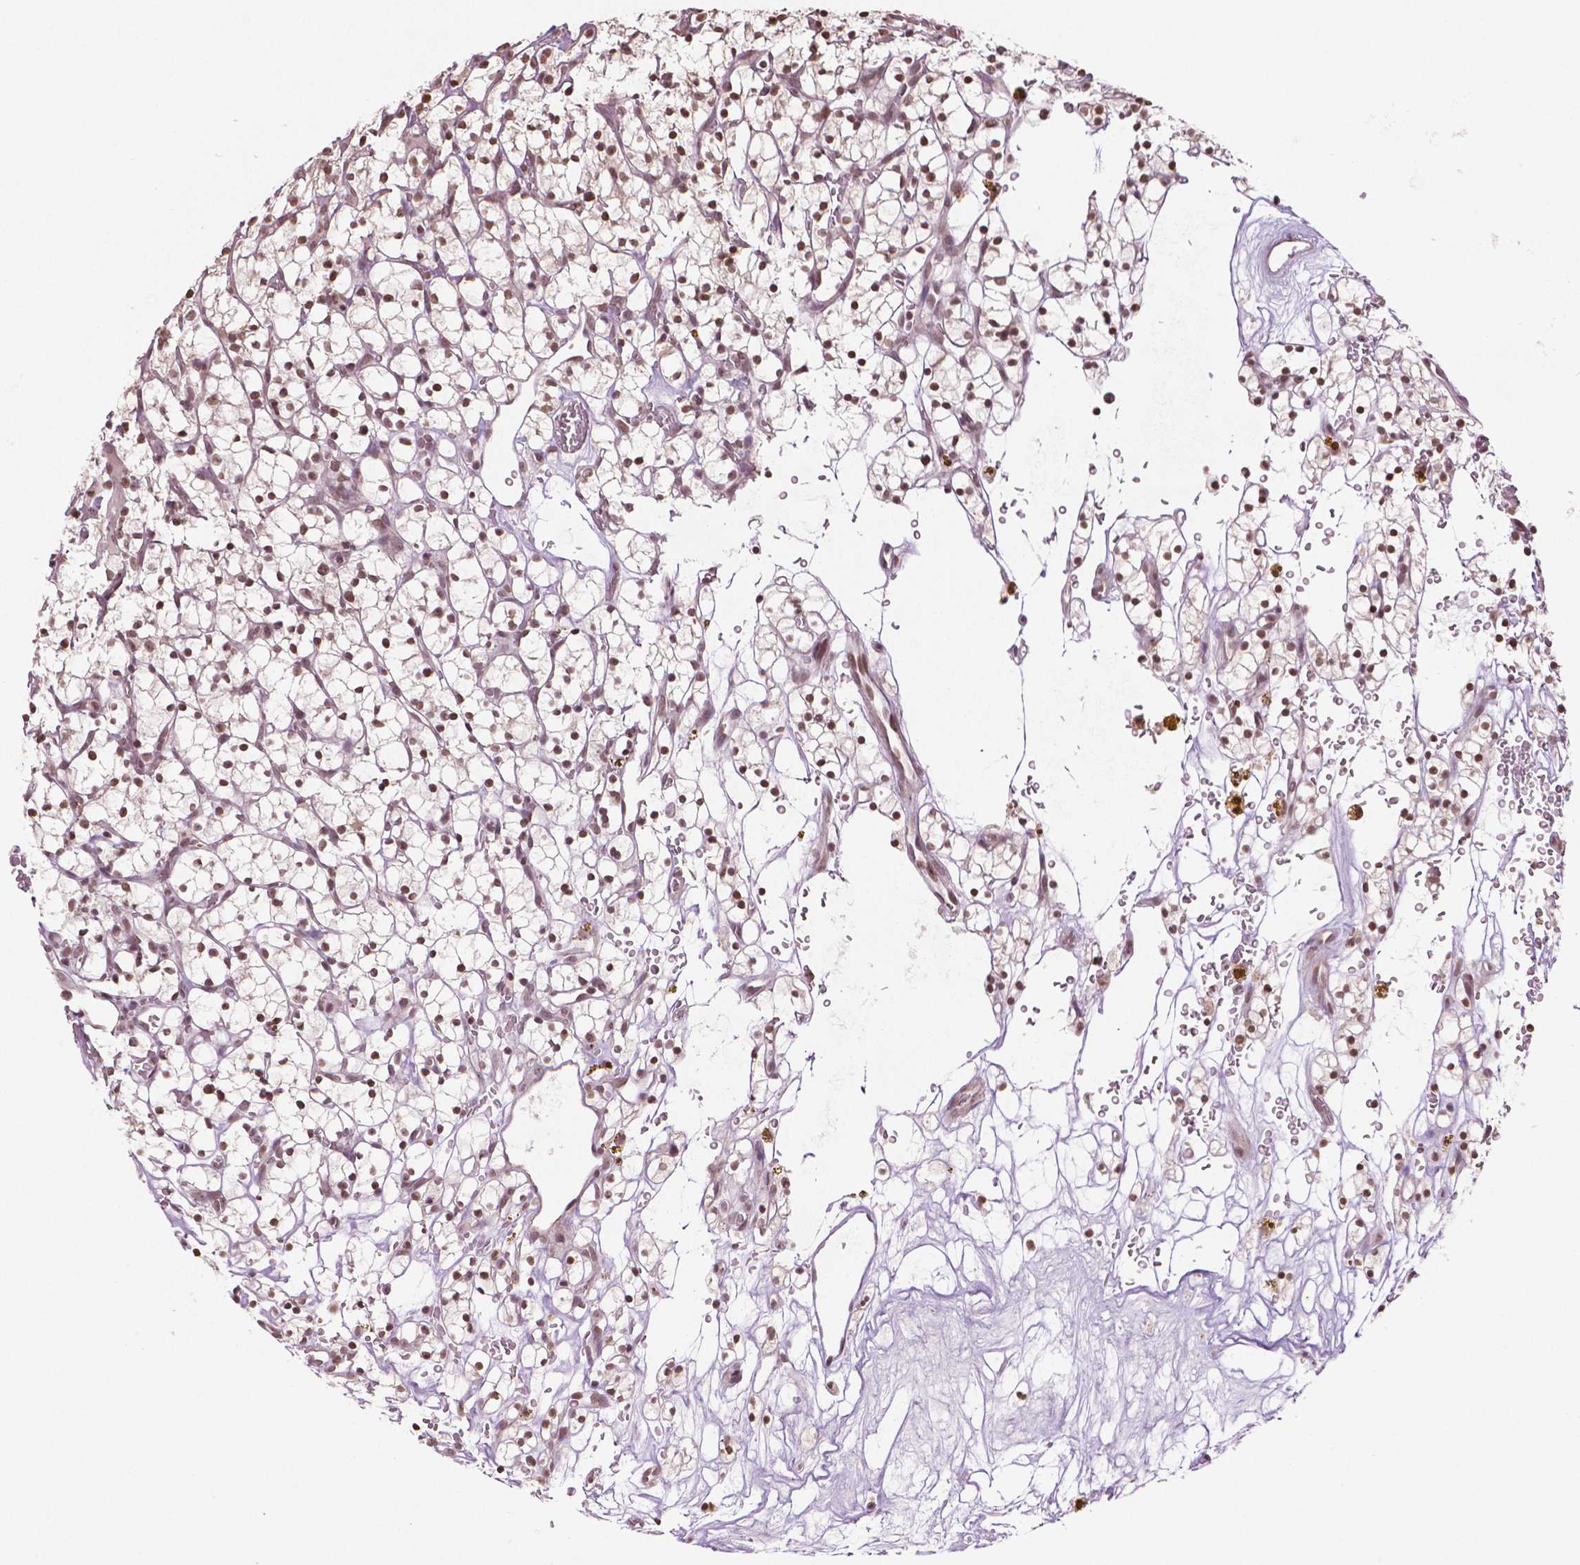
{"staining": {"intensity": "moderate", "quantity": ">75%", "location": "nuclear"}, "tissue": "renal cancer", "cell_type": "Tumor cells", "image_type": "cancer", "snomed": [{"axis": "morphology", "description": "Adenocarcinoma, NOS"}, {"axis": "topography", "description": "Kidney"}], "caption": "Tumor cells reveal moderate nuclear expression in approximately >75% of cells in renal cancer.", "gene": "DEK", "patient": {"sex": "female", "age": 64}}